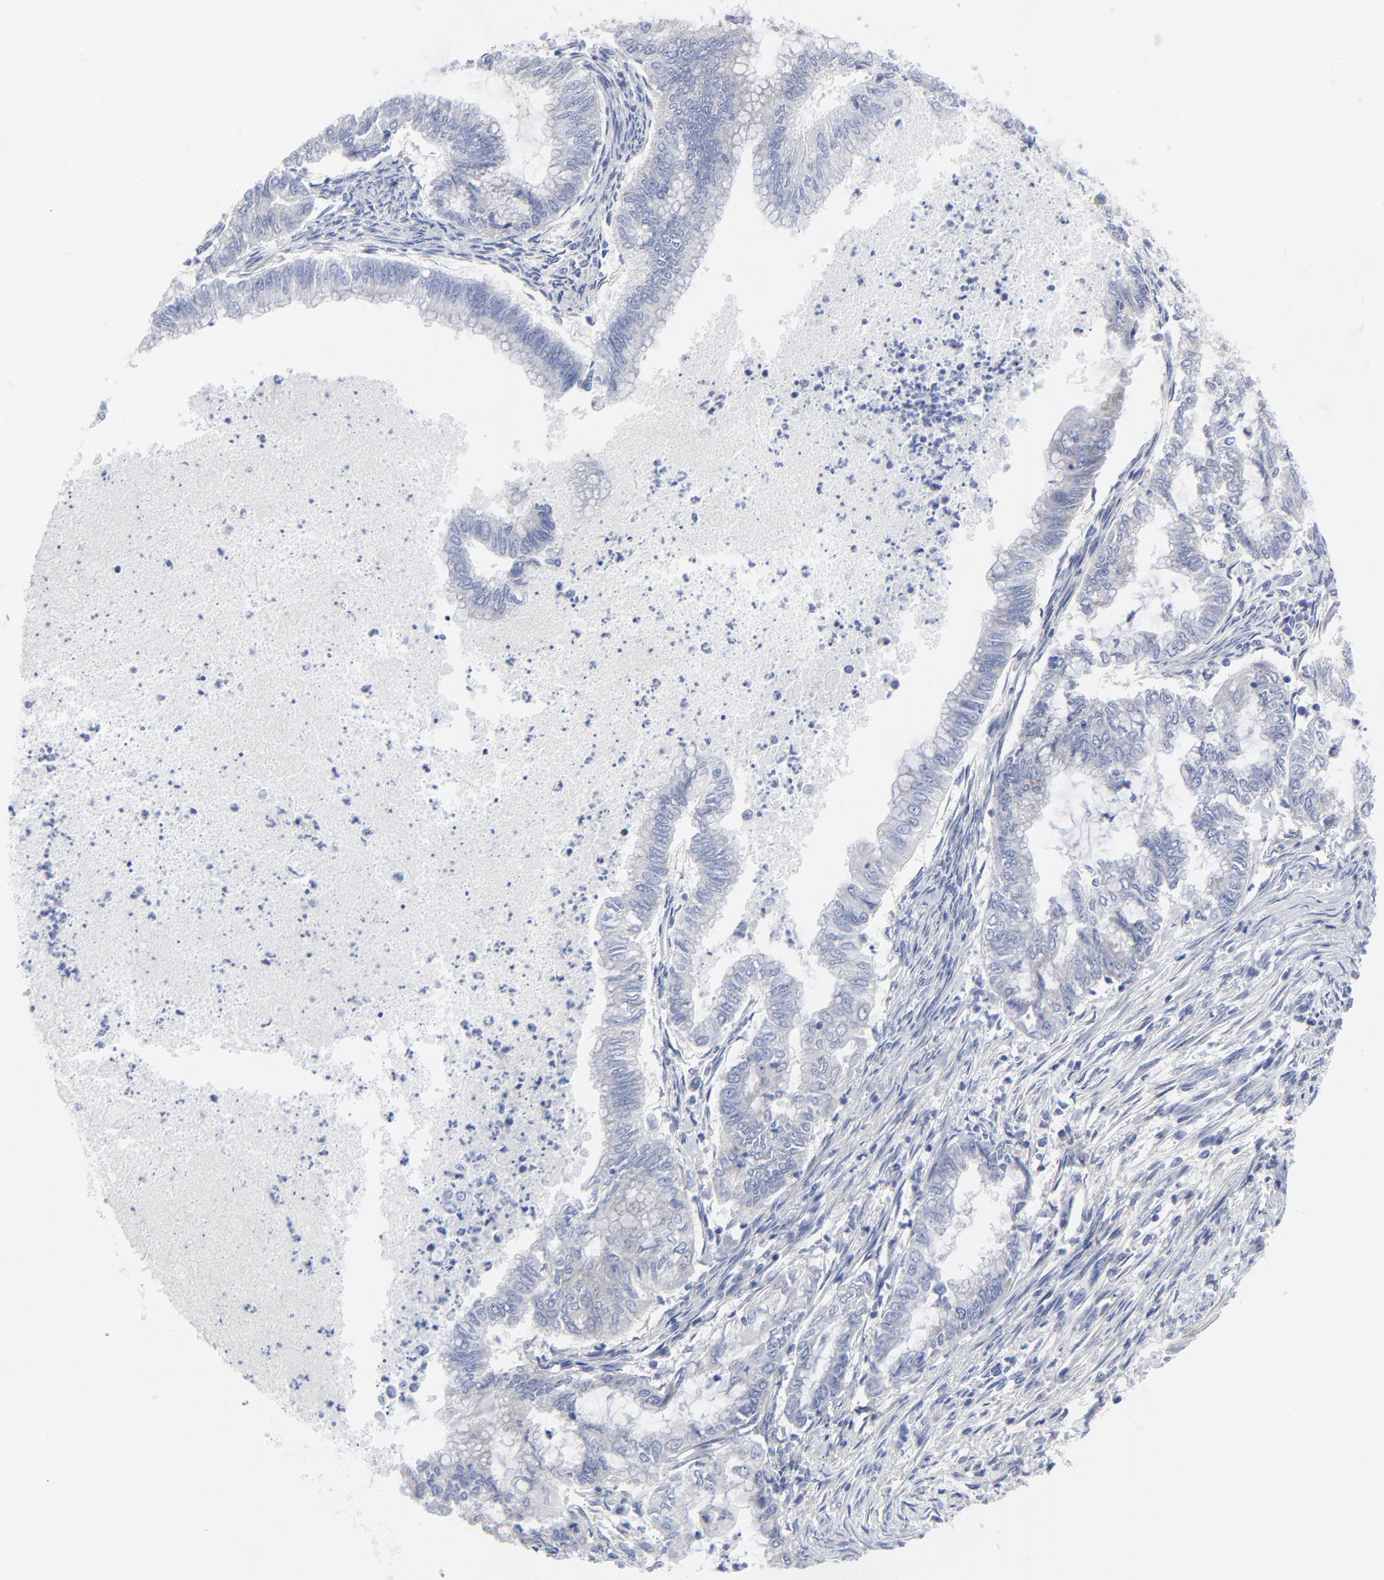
{"staining": {"intensity": "negative", "quantity": "none", "location": "none"}, "tissue": "endometrial cancer", "cell_type": "Tumor cells", "image_type": "cancer", "snomed": [{"axis": "morphology", "description": "Adenocarcinoma, NOS"}, {"axis": "topography", "description": "Endometrium"}], "caption": "Endometrial cancer was stained to show a protein in brown. There is no significant staining in tumor cells. (Stains: DAB immunohistochemistry with hematoxylin counter stain, Microscopy: brightfield microscopy at high magnification).", "gene": "STAT2", "patient": {"sex": "female", "age": 79}}